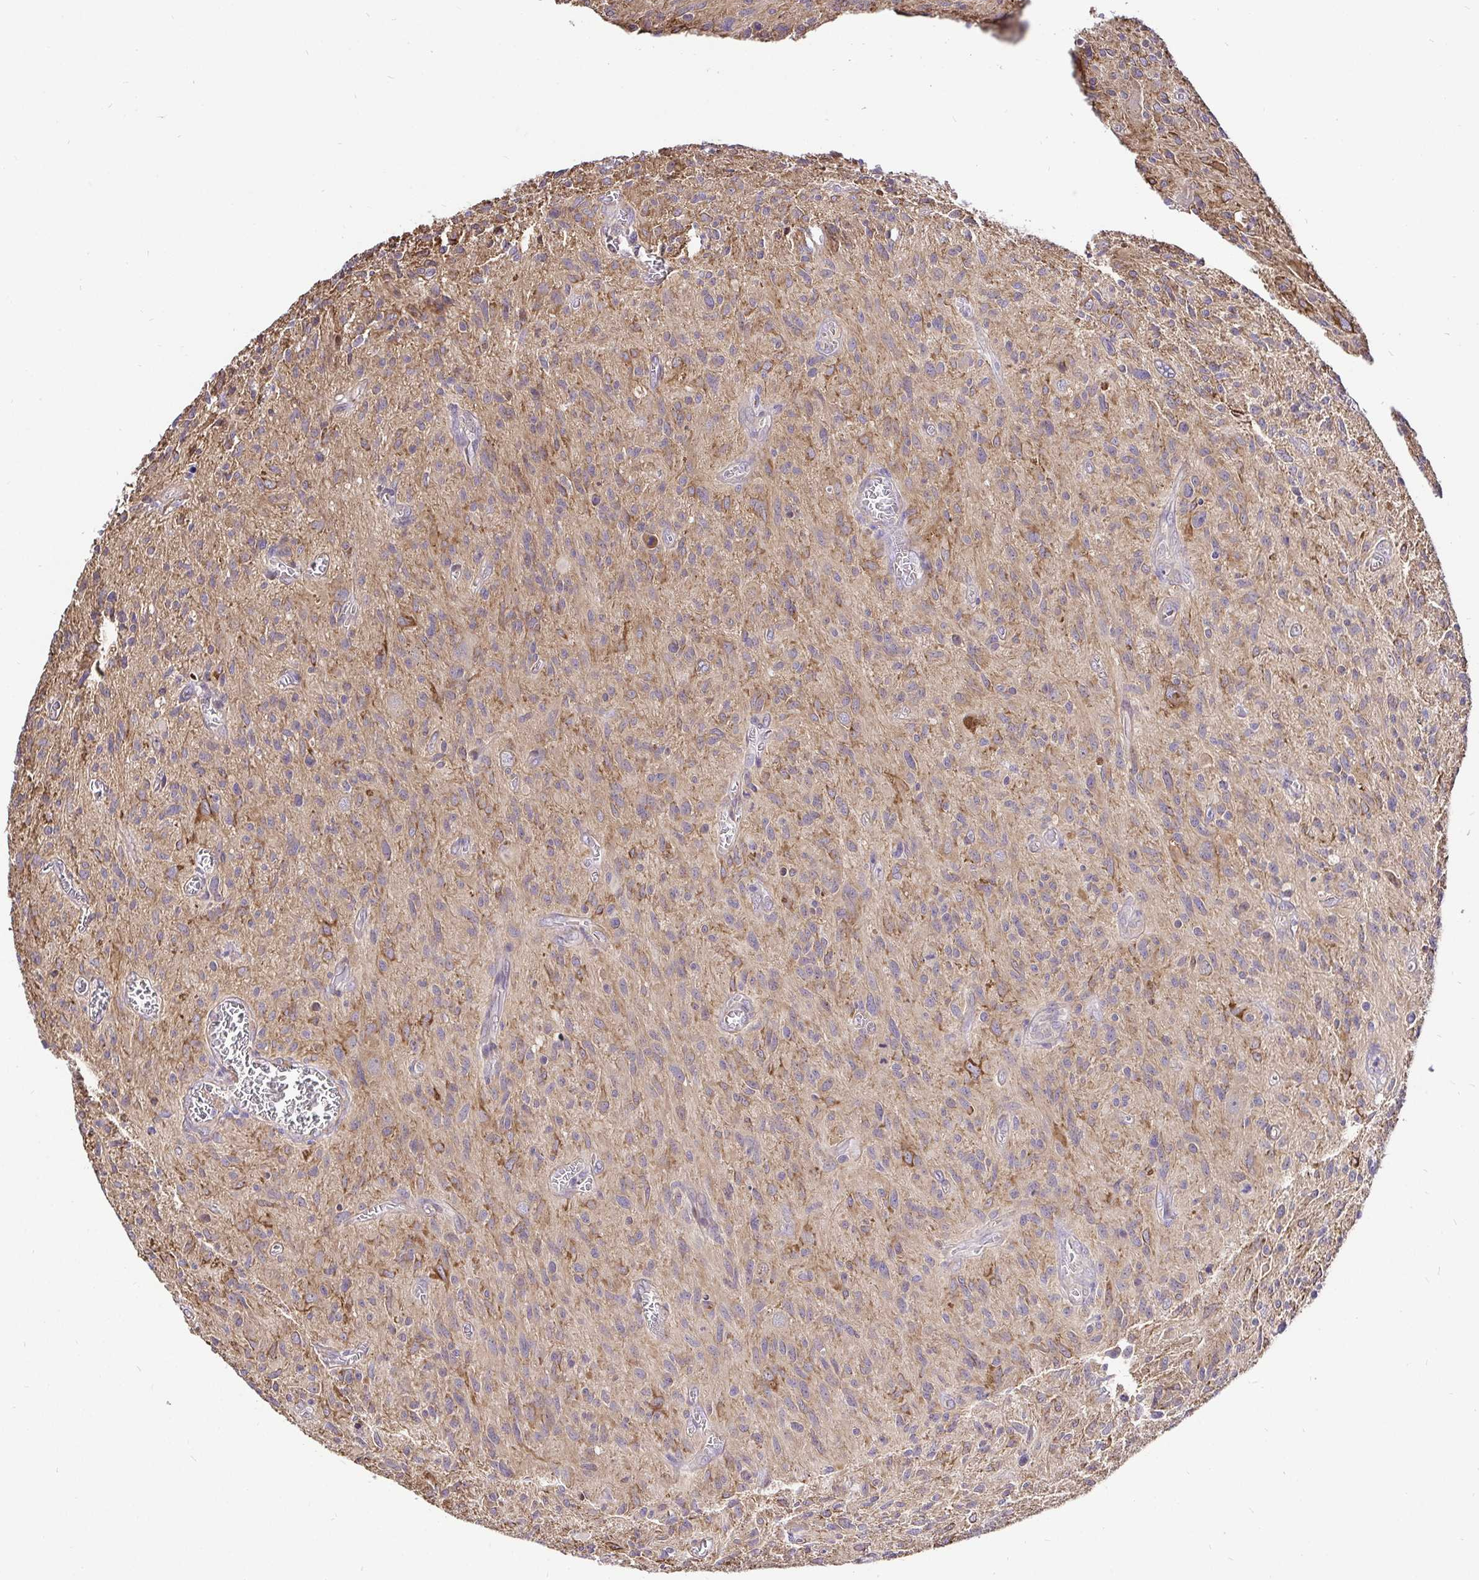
{"staining": {"intensity": "negative", "quantity": "none", "location": "none"}, "tissue": "glioma", "cell_type": "Tumor cells", "image_type": "cancer", "snomed": [{"axis": "morphology", "description": "Glioma, malignant, High grade"}, {"axis": "topography", "description": "Brain"}], "caption": "A micrograph of human malignant high-grade glioma is negative for staining in tumor cells.", "gene": "CCDC122", "patient": {"sex": "male", "age": 75}}